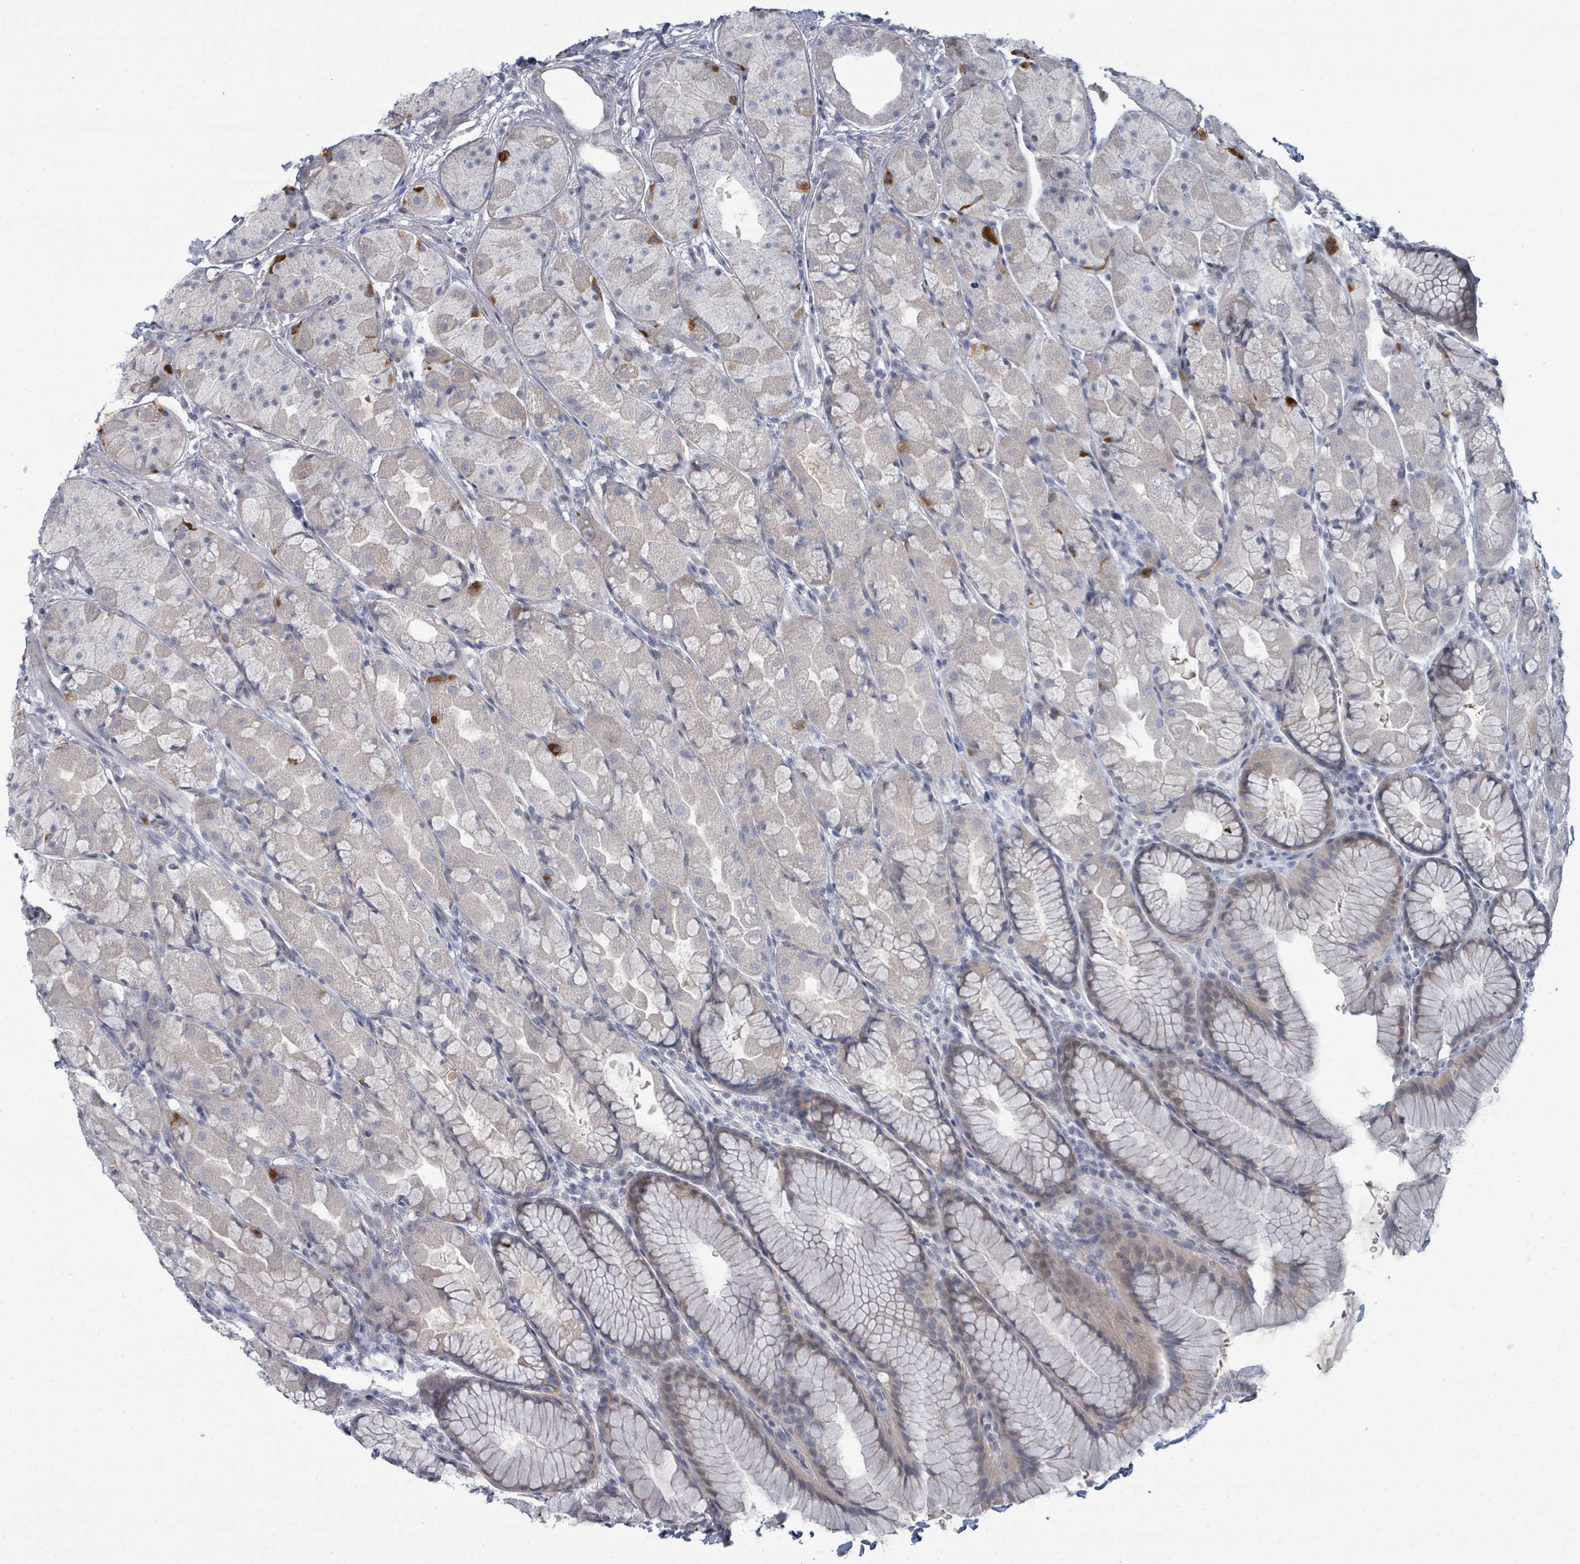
{"staining": {"intensity": "strong", "quantity": "<25%", "location": "cytoplasmic/membranous"}, "tissue": "stomach", "cell_type": "Glandular cells", "image_type": "normal", "snomed": [{"axis": "morphology", "description": "Normal tissue, NOS"}, {"axis": "topography", "description": "Stomach"}], "caption": "Immunohistochemistry (IHC) histopathology image of unremarkable stomach: human stomach stained using immunohistochemistry demonstrates medium levels of strong protein expression localized specifically in the cytoplasmic/membranous of glandular cells, appearing as a cytoplasmic/membranous brown color.", "gene": "SLC25A45", "patient": {"sex": "male", "age": 57}}